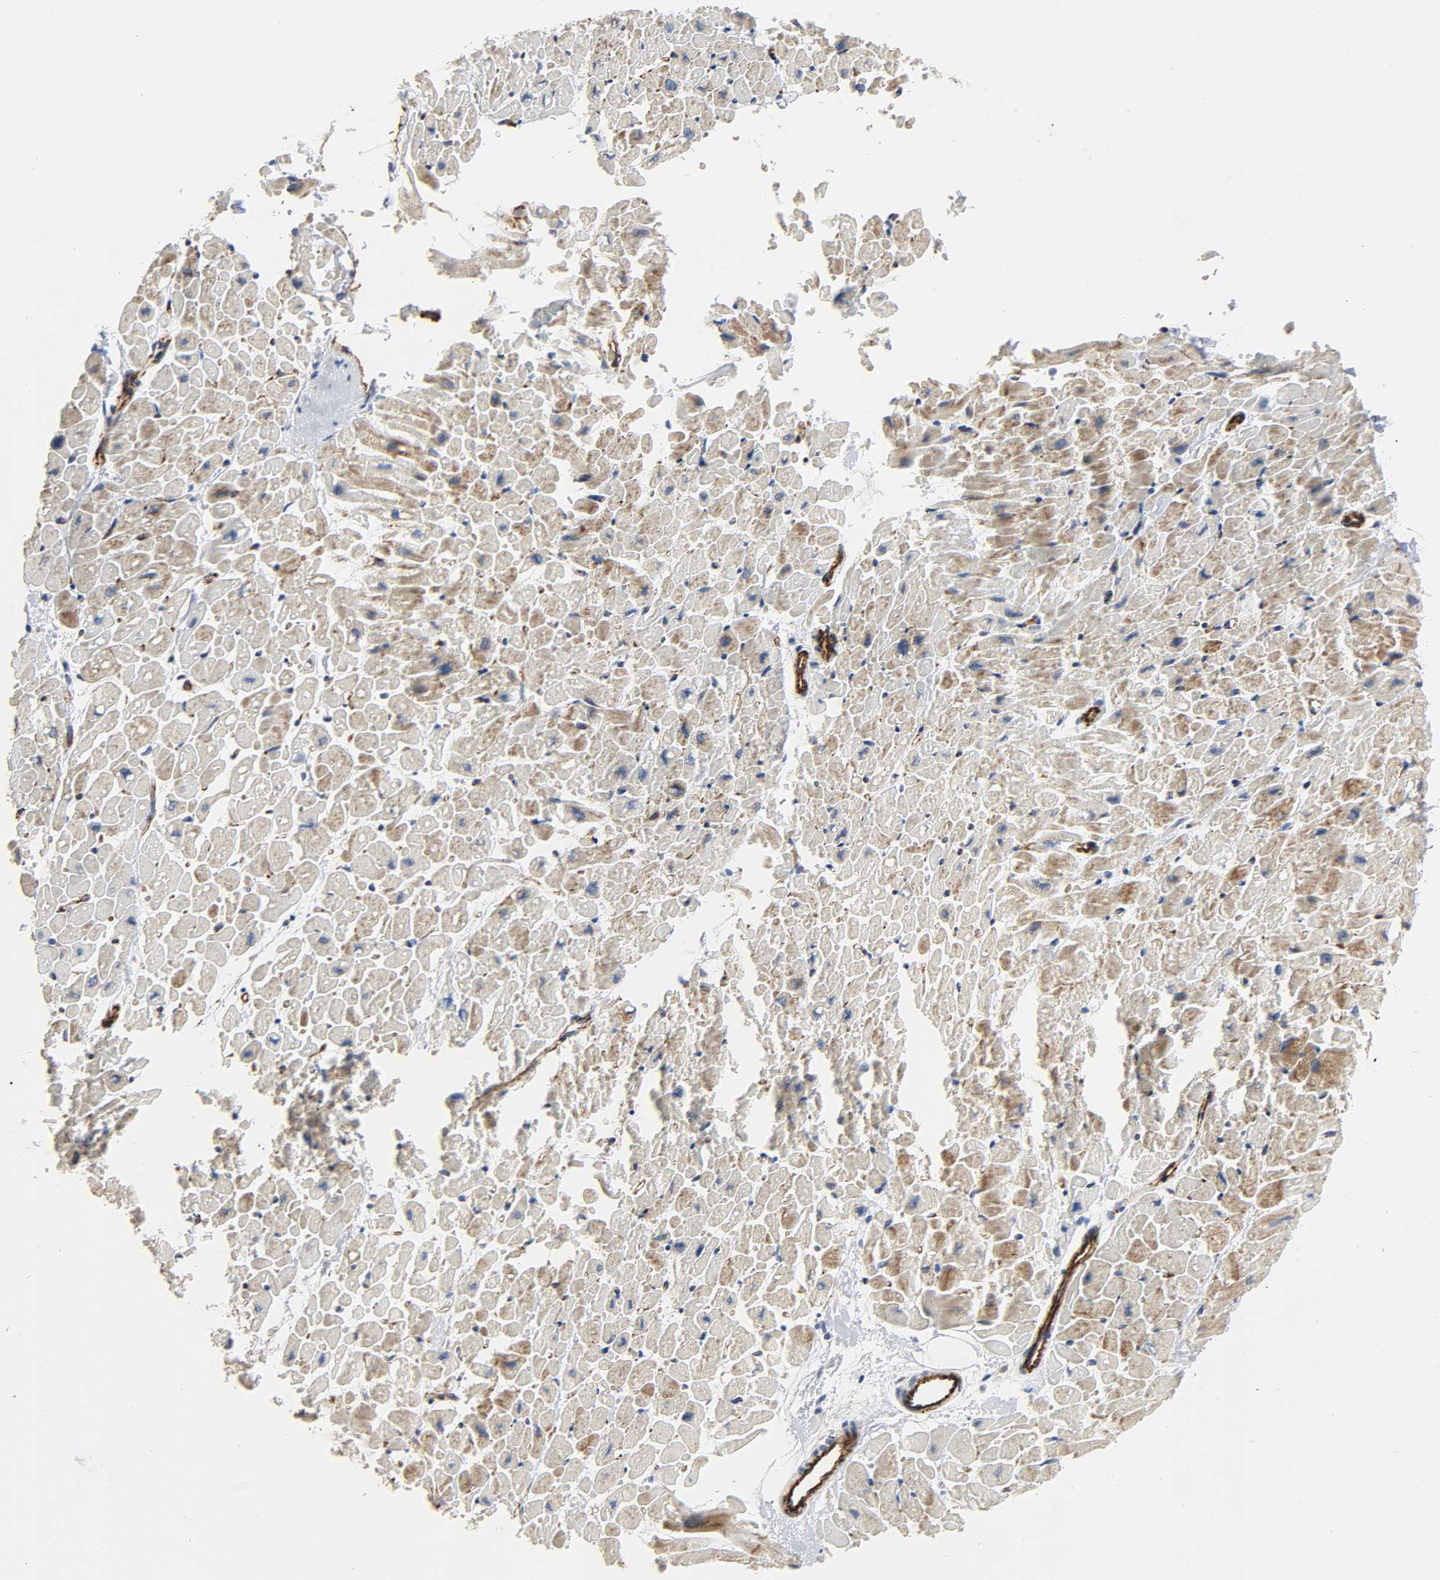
{"staining": {"intensity": "weak", "quantity": "<25%", "location": "cytoplasmic/membranous"}, "tissue": "heart muscle", "cell_type": "Cardiomyocytes", "image_type": "normal", "snomed": [{"axis": "morphology", "description": "Normal tissue, NOS"}, {"axis": "topography", "description": "Heart"}], "caption": "Immunohistochemical staining of unremarkable human heart muscle demonstrates no significant positivity in cardiomyocytes. The staining is performed using DAB (3,3'-diaminobenzidine) brown chromogen with nuclei counter-stained in using hematoxylin.", "gene": "PECAM1", "patient": {"sex": "male", "age": 45}}